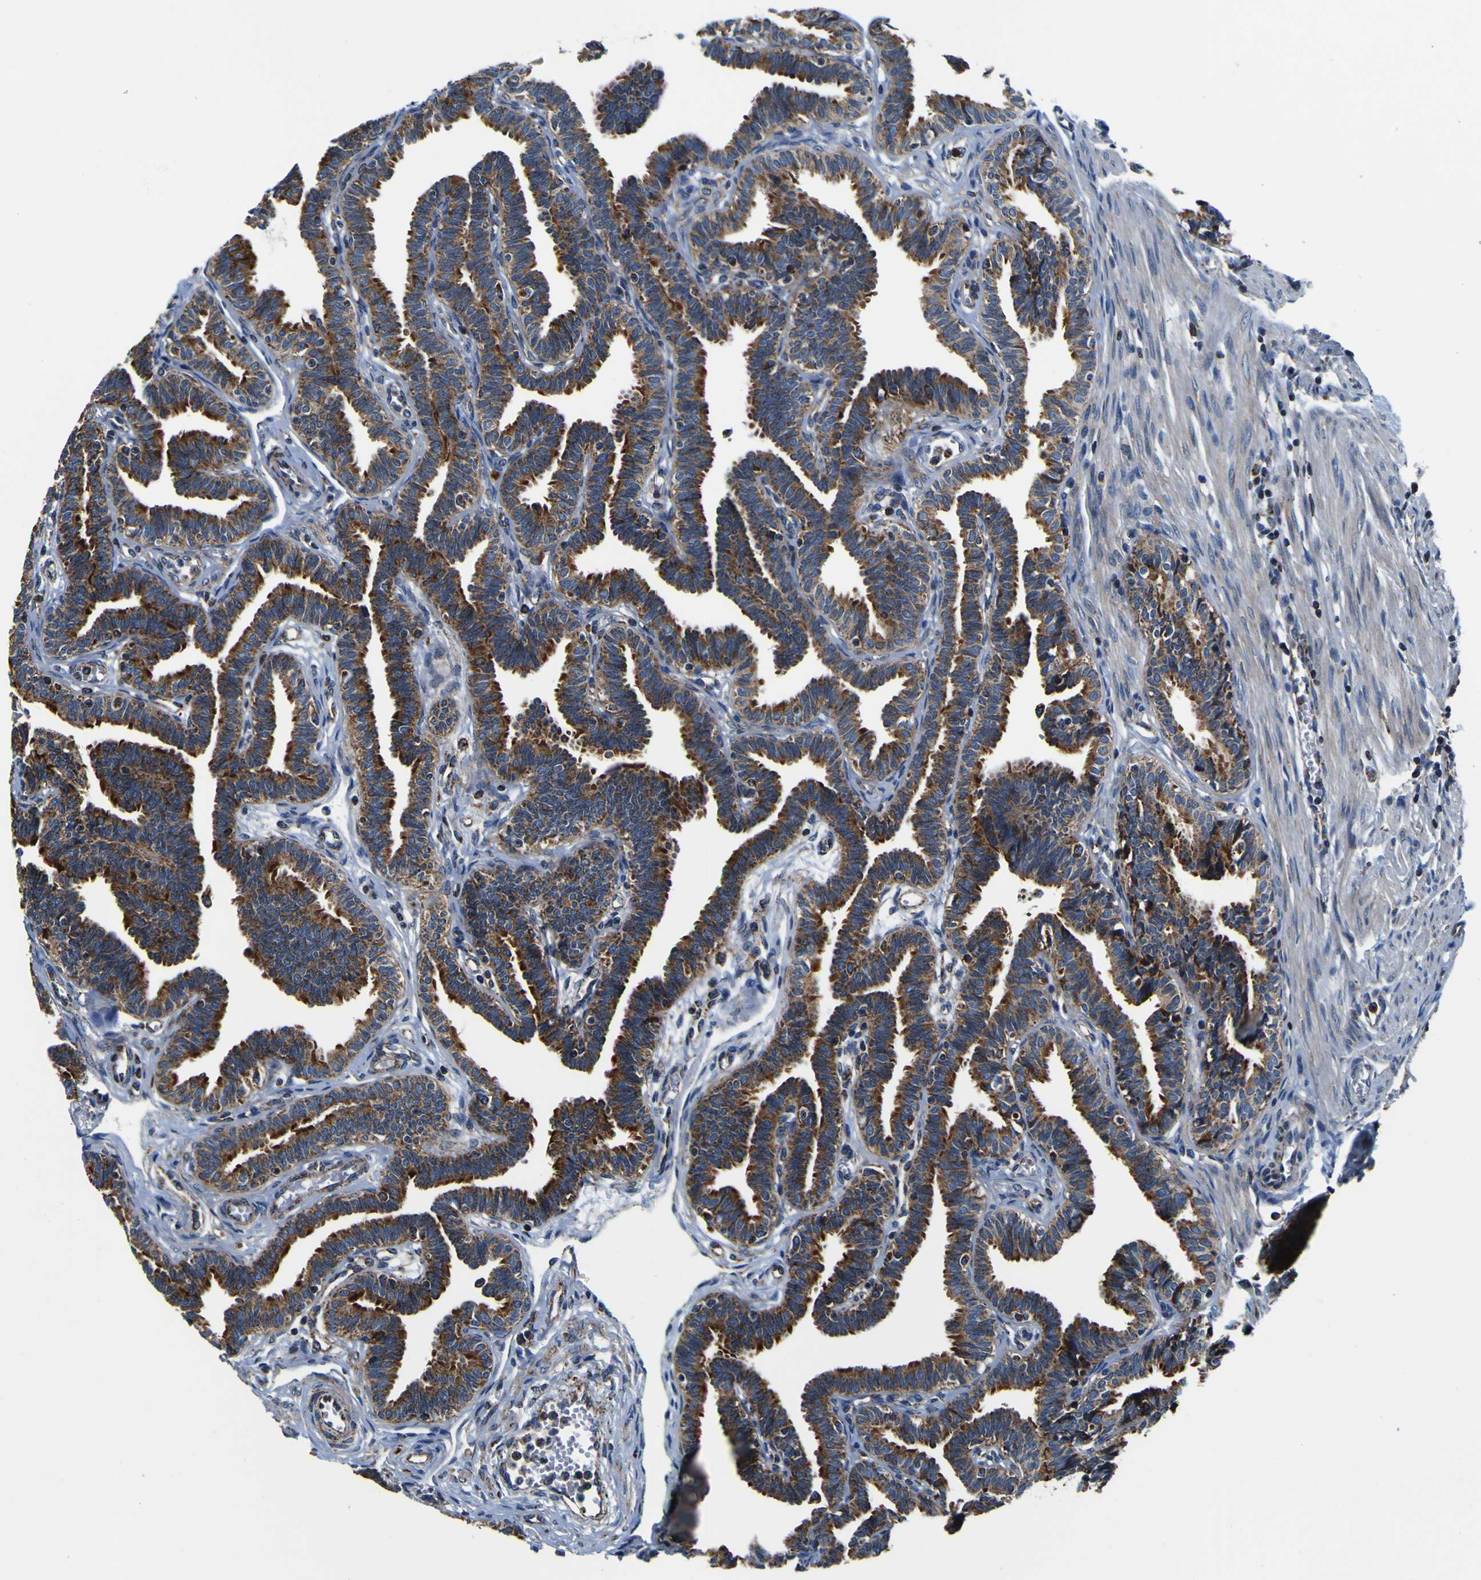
{"staining": {"intensity": "strong", "quantity": ">75%", "location": "cytoplasmic/membranous"}, "tissue": "fallopian tube", "cell_type": "Glandular cells", "image_type": "normal", "snomed": [{"axis": "morphology", "description": "Normal tissue, NOS"}, {"axis": "topography", "description": "Fallopian tube"}, {"axis": "topography", "description": "Ovary"}], "caption": "Immunohistochemistry (IHC) micrograph of benign fallopian tube: fallopian tube stained using immunohistochemistry shows high levels of strong protein expression localized specifically in the cytoplasmic/membranous of glandular cells, appearing as a cytoplasmic/membranous brown color.", "gene": "PTRH2", "patient": {"sex": "female", "age": 23}}